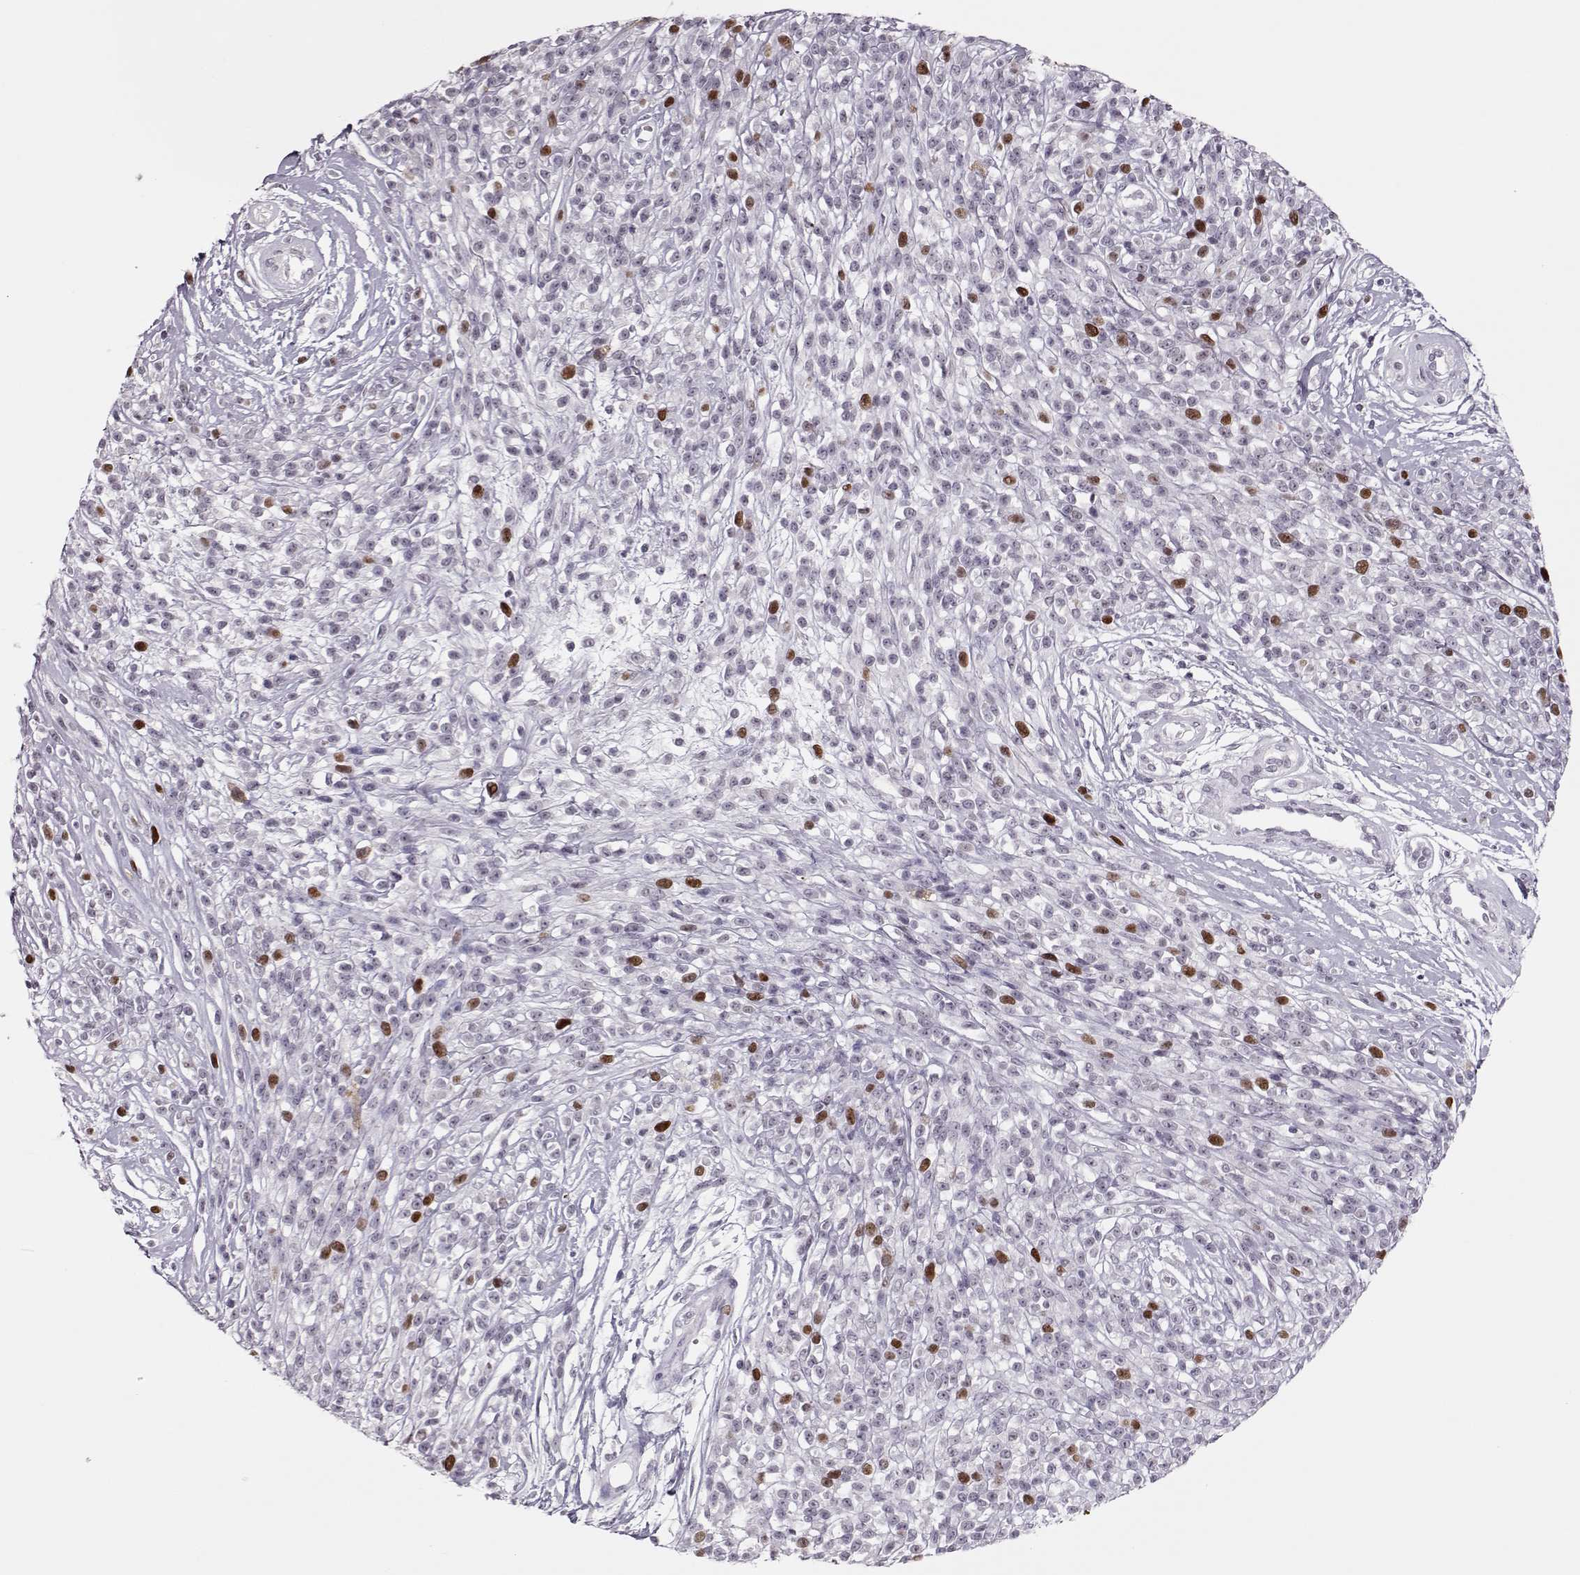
{"staining": {"intensity": "strong", "quantity": "<25%", "location": "nuclear"}, "tissue": "melanoma", "cell_type": "Tumor cells", "image_type": "cancer", "snomed": [{"axis": "morphology", "description": "Malignant melanoma, NOS"}, {"axis": "topography", "description": "Skin"}, {"axis": "topography", "description": "Skin of trunk"}], "caption": "High-magnification brightfield microscopy of melanoma stained with DAB (brown) and counterstained with hematoxylin (blue). tumor cells exhibit strong nuclear expression is present in about<25% of cells. Immunohistochemistry (ihc) stains the protein of interest in brown and the nuclei are stained blue.", "gene": "SGO1", "patient": {"sex": "male", "age": 74}}